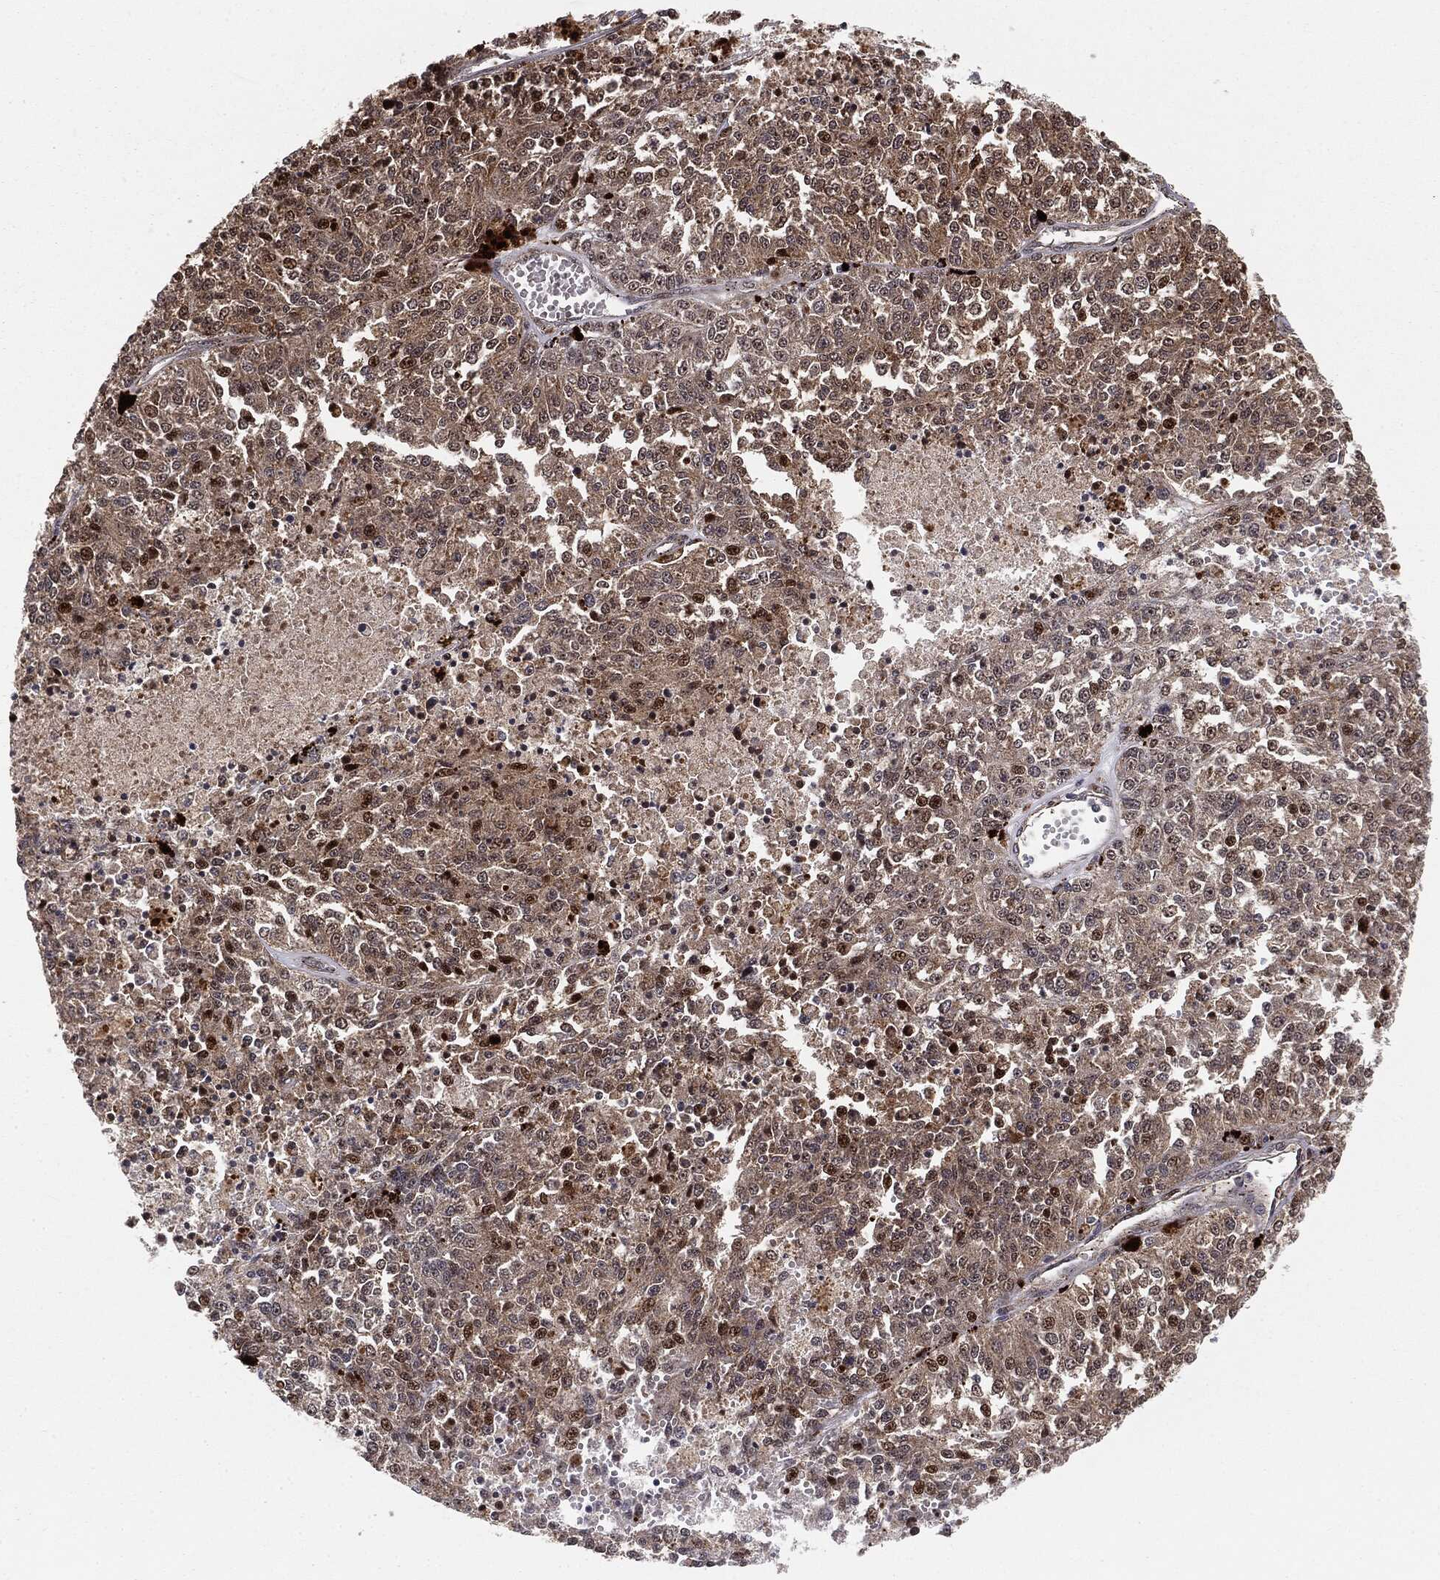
{"staining": {"intensity": "weak", "quantity": "25%-75%", "location": "cytoplasmic/membranous"}, "tissue": "melanoma", "cell_type": "Tumor cells", "image_type": "cancer", "snomed": [{"axis": "morphology", "description": "Malignant melanoma, Metastatic site"}, {"axis": "topography", "description": "Lymph node"}], "caption": "Weak cytoplasmic/membranous protein staining is identified in approximately 25%-75% of tumor cells in melanoma.", "gene": "PTEN", "patient": {"sex": "female", "age": 64}}